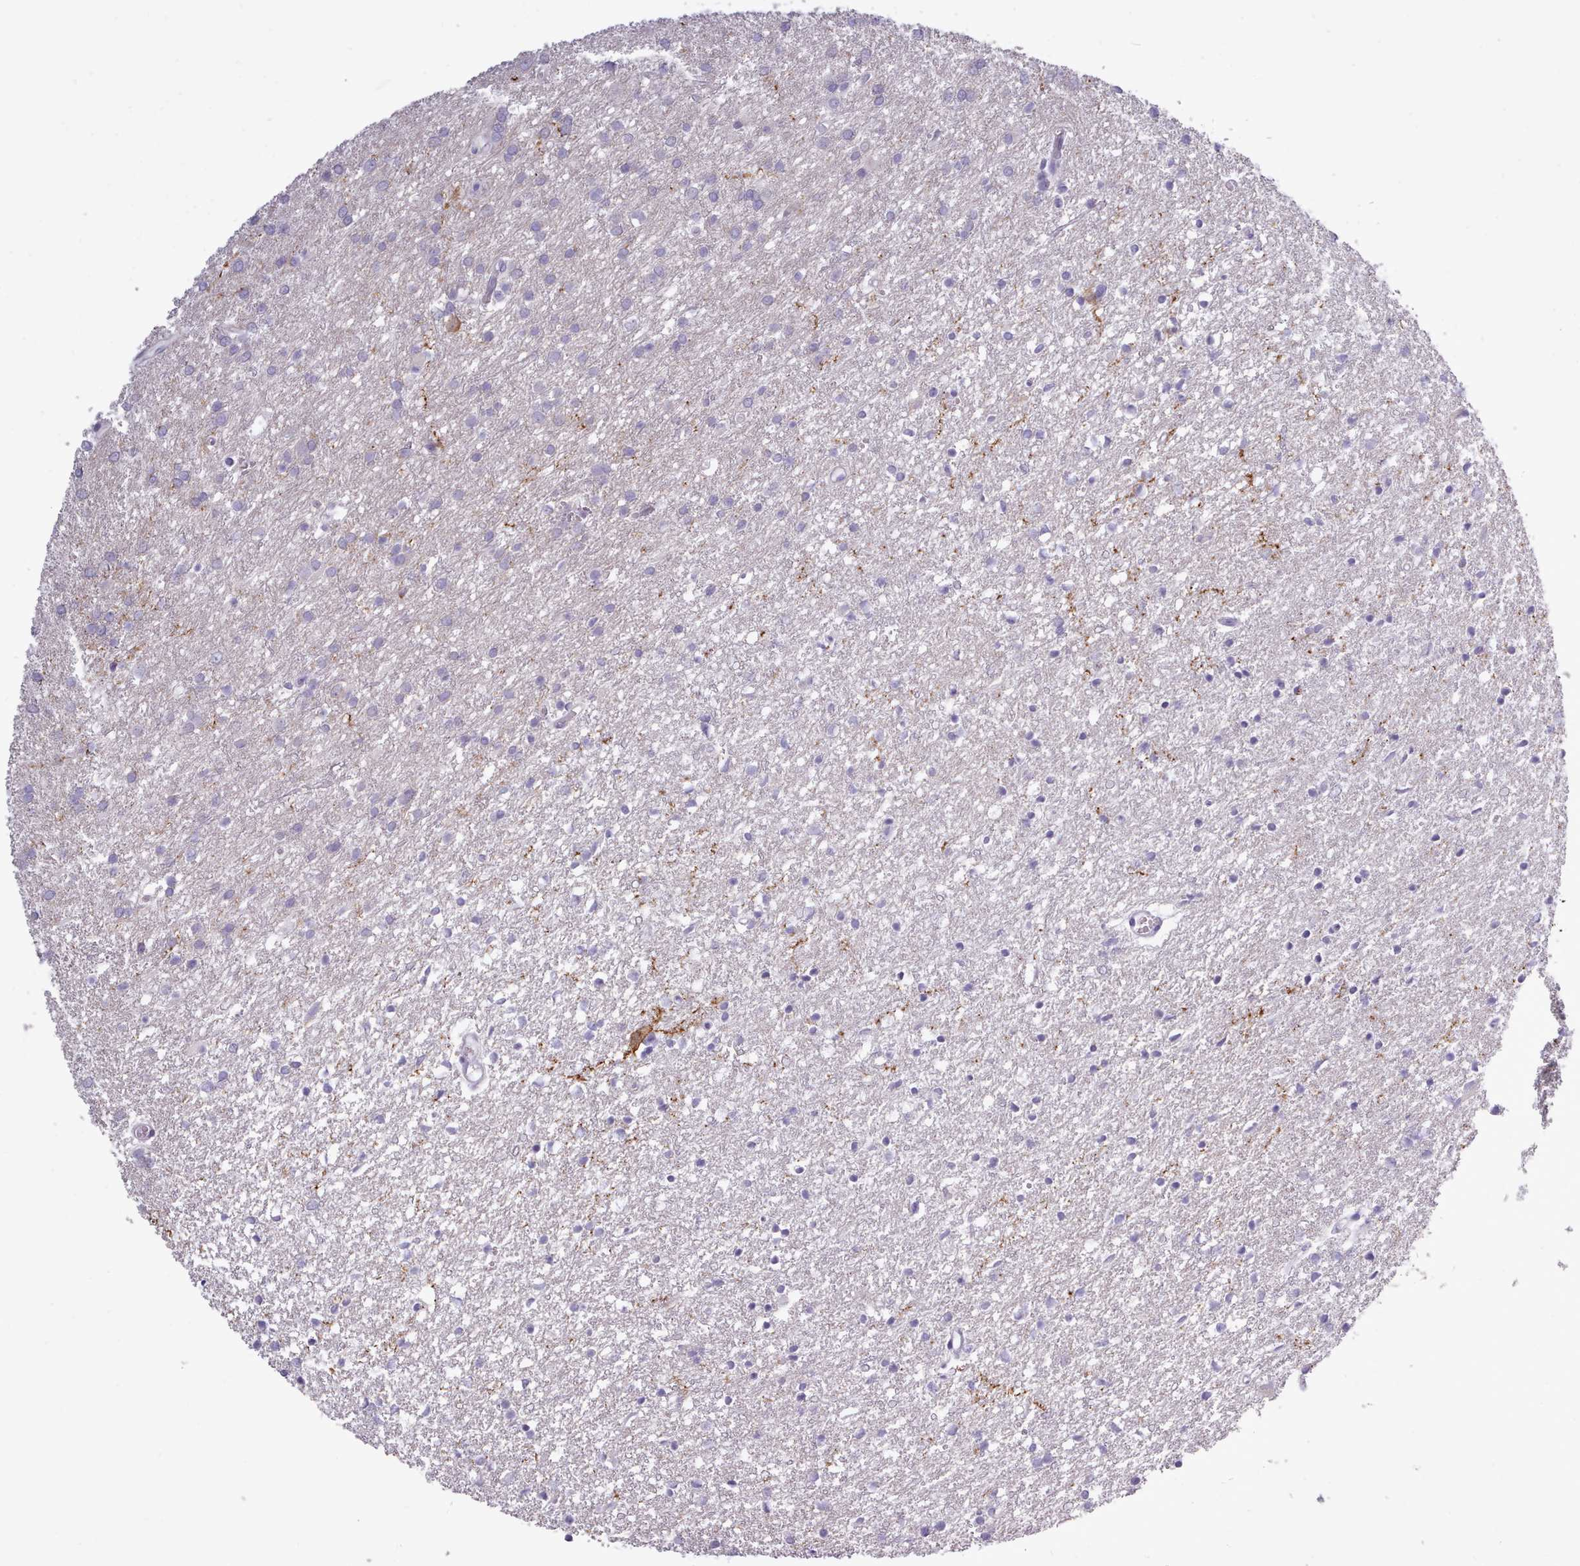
{"staining": {"intensity": "negative", "quantity": "none", "location": "none"}, "tissue": "glioma", "cell_type": "Tumor cells", "image_type": "cancer", "snomed": [{"axis": "morphology", "description": "Glioma, malignant, High grade"}, {"axis": "topography", "description": "Brain"}], "caption": "Immunohistochemistry (IHC) photomicrograph of glioma stained for a protein (brown), which displays no expression in tumor cells.", "gene": "BDKRB2", "patient": {"sex": "female", "age": 50}}